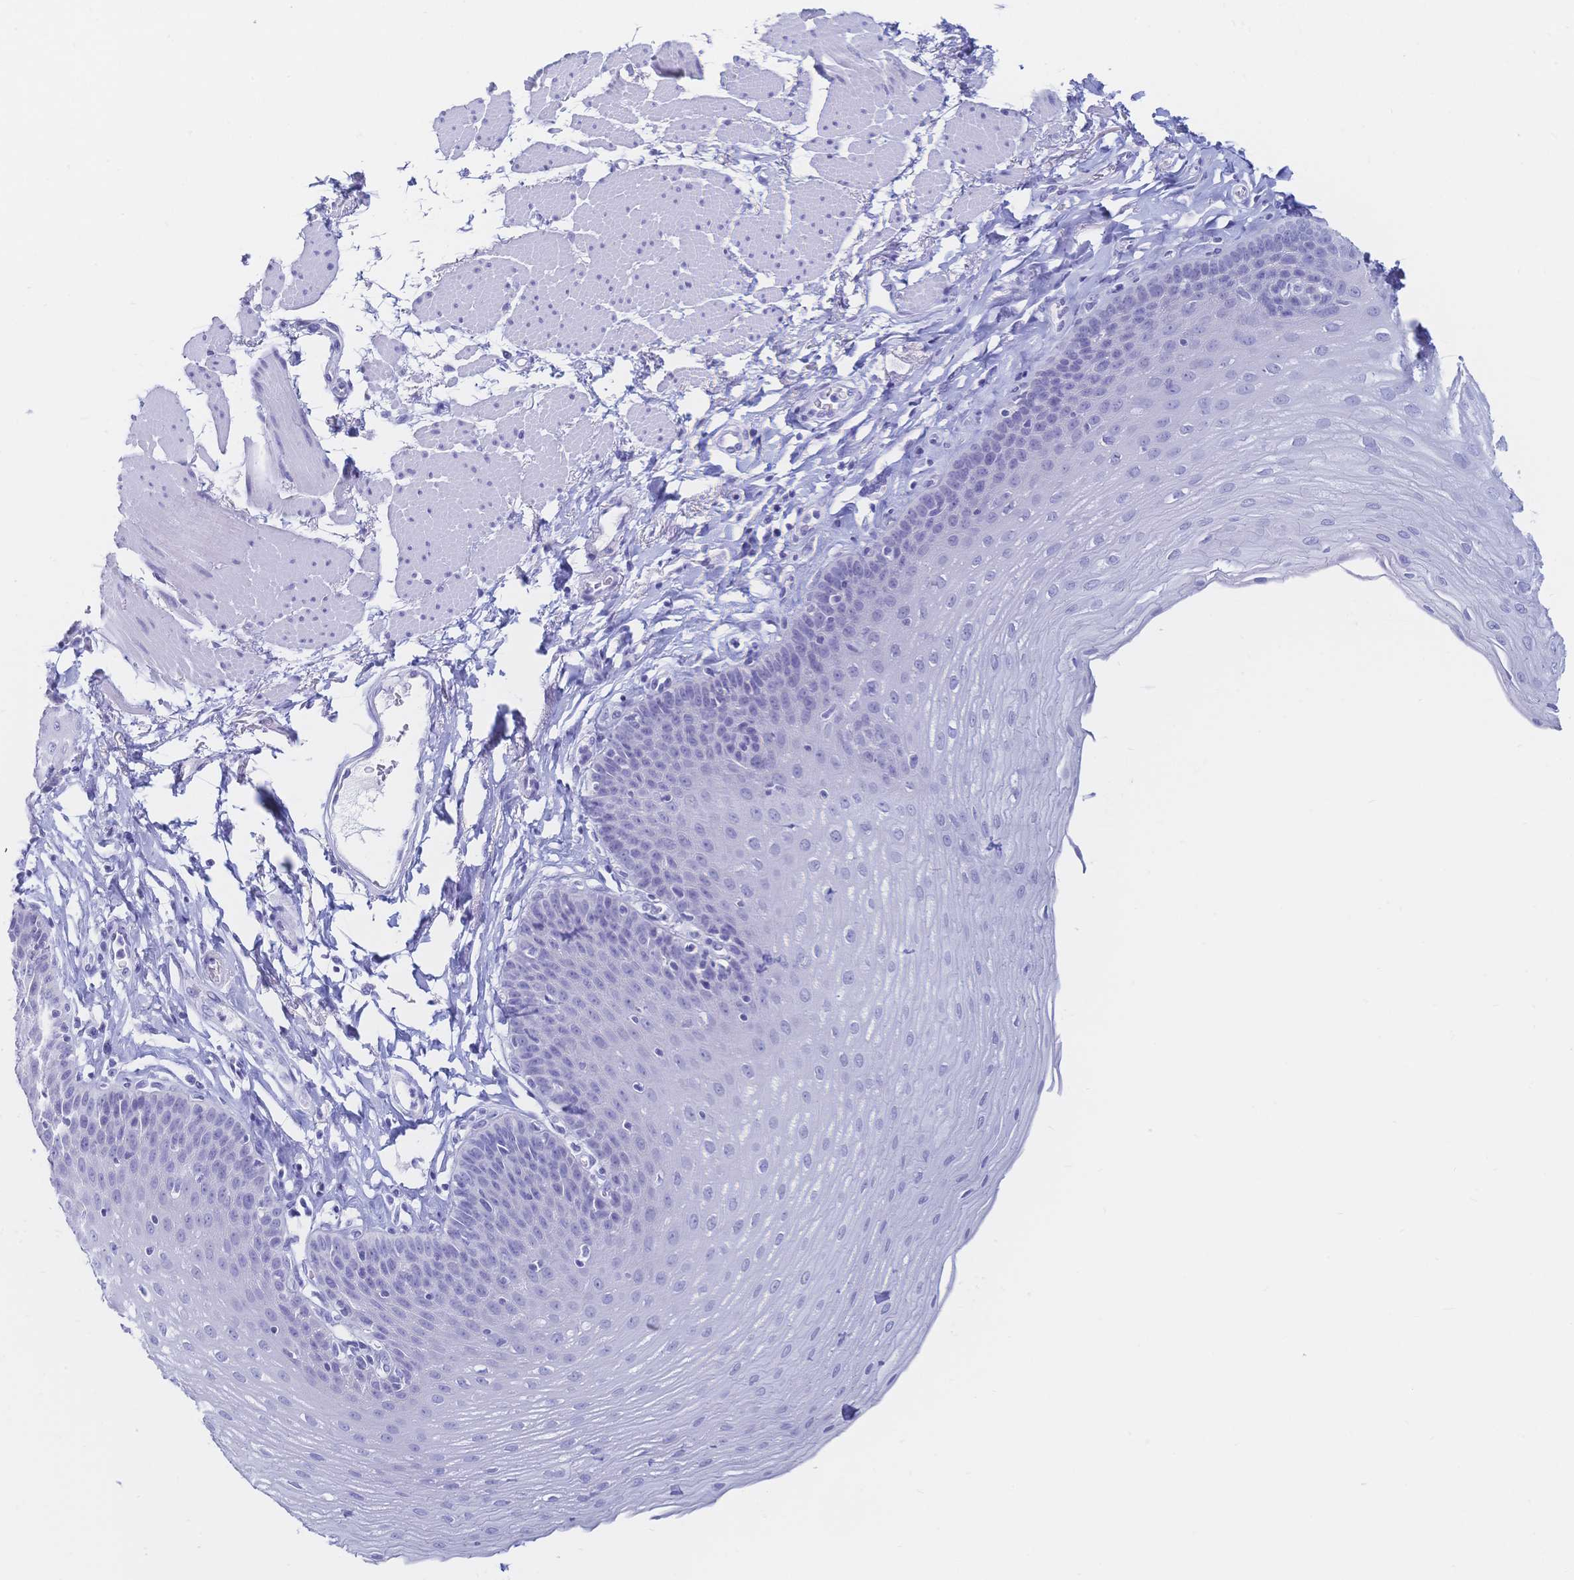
{"staining": {"intensity": "negative", "quantity": "none", "location": "none"}, "tissue": "esophagus", "cell_type": "Squamous epithelial cells", "image_type": "normal", "snomed": [{"axis": "morphology", "description": "Normal tissue, NOS"}, {"axis": "topography", "description": "Esophagus"}], "caption": "This micrograph is of benign esophagus stained with immunohistochemistry (IHC) to label a protein in brown with the nuclei are counter-stained blue. There is no expression in squamous epithelial cells.", "gene": "MEP1B", "patient": {"sex": "female", "age": 81}}